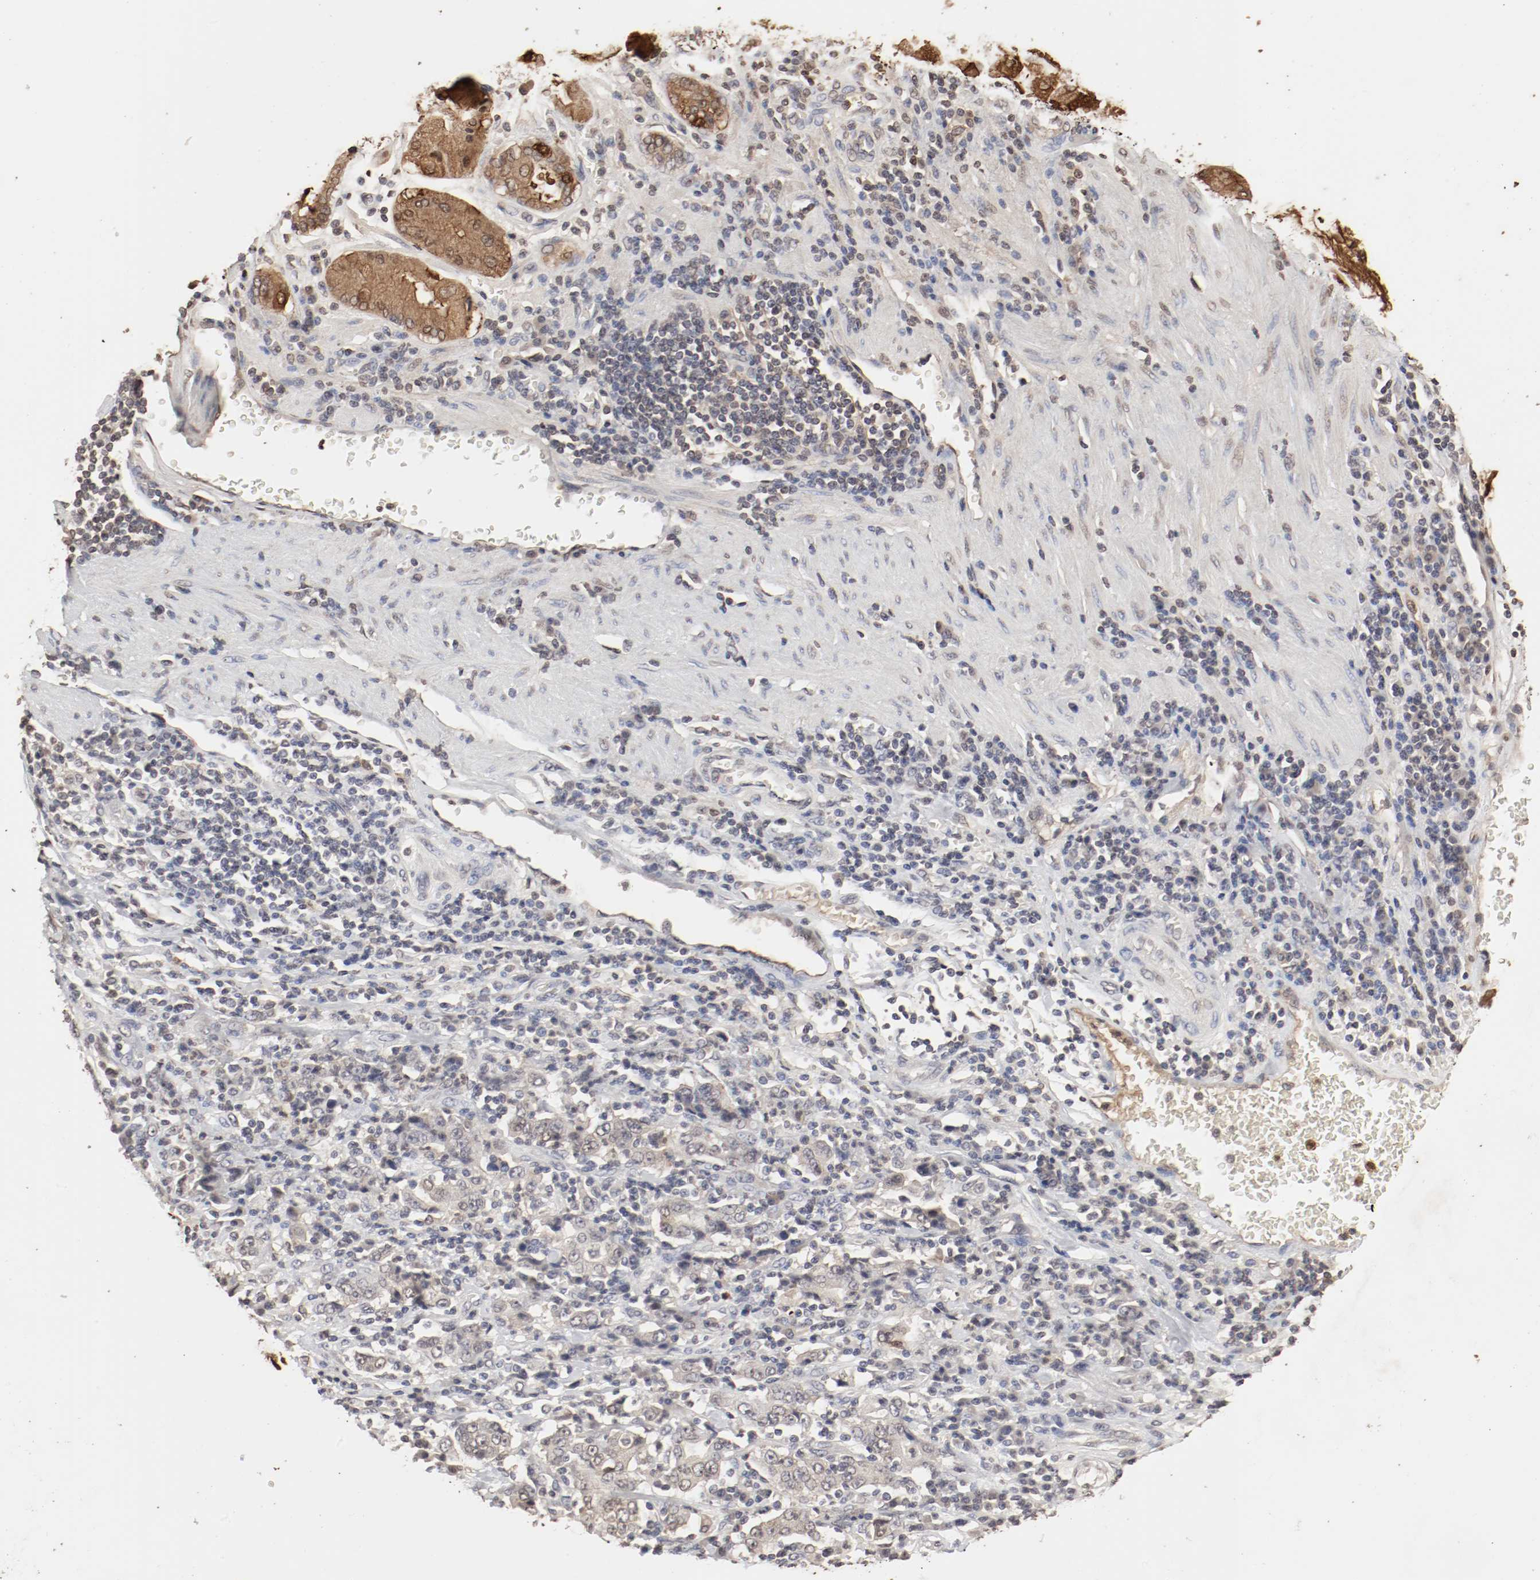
{"staining": {"intensity": "moderate", "quantity": "<25%", "location": "cytoplasmic/membranous,nuclear"}, "tissue": "stomach cancer", "cell_type": "Tumor cells", "image_type": "cancer", "snomed": [{"axis": "morphology", "description": "Normal tissue, NOS"}, {"axis": "morphology", "description": "Adenocarcinoma, NOS"}, {"axis": "topography", "description": "Stomach, upper"}, {"axis": "topography", "description": "Stomach"}], "caption": "IHC (DAB (3,3'-diaminobenzidine)) staining of adenocarcinoma (stomach) demonstrates moderate cytoplasmic/membranous and nuclear protein expression in approximately <25% of tumor cells.", "gene": "WASL", "patient": {"sex": "male", "age": 59}}